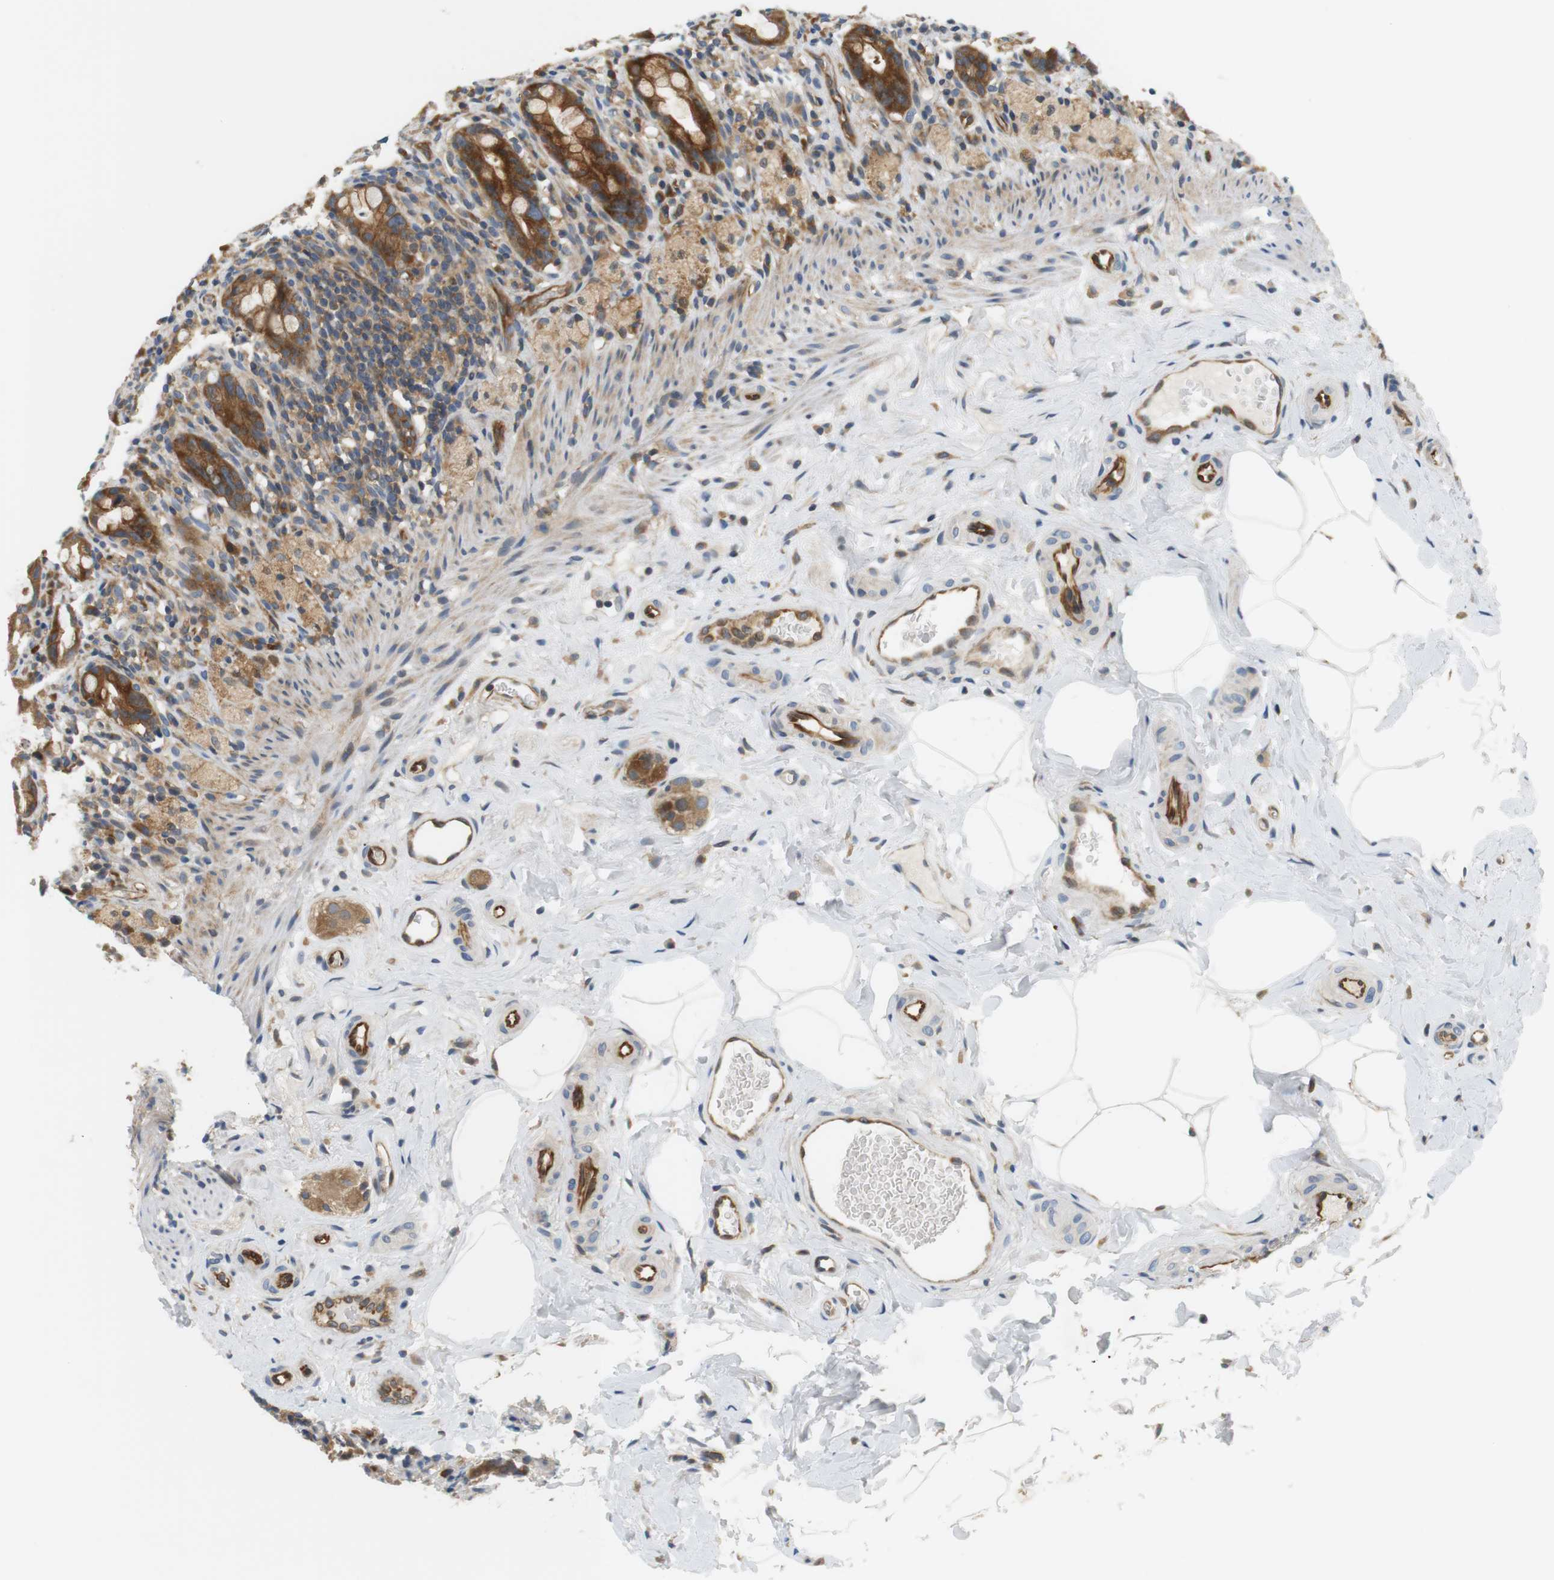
{"staining": {"intensity": "strong", "quantity": ">75%", "location": "cytoplasmic/membranous"}, "tissue": "rectum", "cell_type": "Glandular cells", "image_type": "normal", "snomed": [{"axis": "morphology", "description": "Normal tissue, NOS"}, {"axis": "topography", "description": "Rectum"}], "caption": "Glandular cells demonstrate strong cytoplasmic/membranous positivity in about >75% of cells in unremarkable rectum.", "gene": "SH3GLB1", "patient": {"sex": "male", "age": 44}}